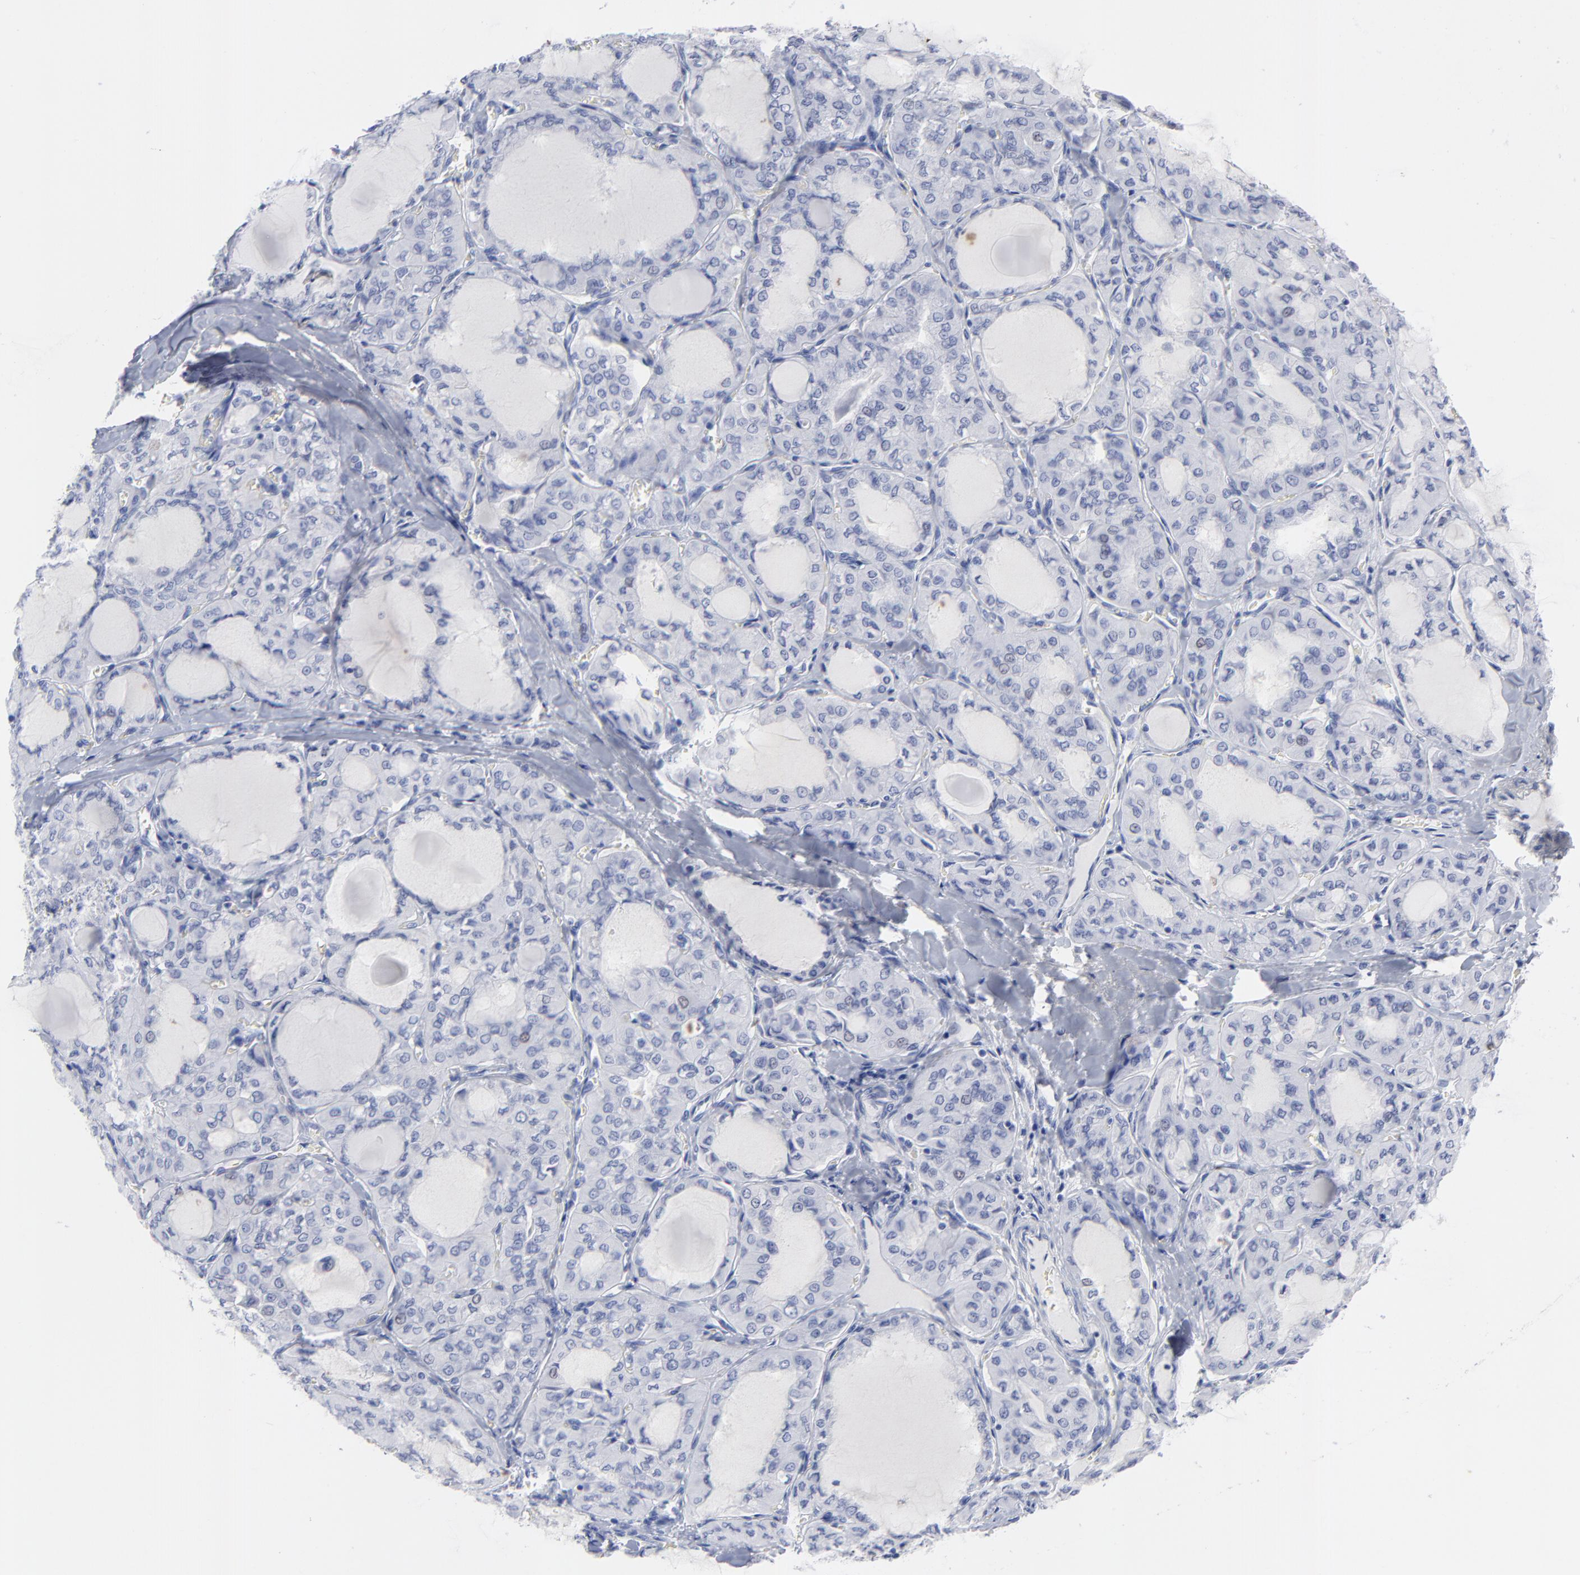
{"staining": {"intensity": "negative", "quantity": "none", "location": "none"}, "tissue": "thyroid cancer", "cell_type": "Tumor cells", "image_type": "cancer", "snomed": [{"axis": "morphology", "description": "Papillary adenocarcinoma, NOS"}, {"axis": "topography", "description": "Thyroid gland"}], "caption": "Immunohistochemistry (IHC) of thyroid cancer (papillary adenocarcinoma) shows no positivity in tumor cells. (DAB immunohistochemistry with hematoxylin counter stain).", "gene": "ACY1", "patient": {"sex": "male", "age": 20}}